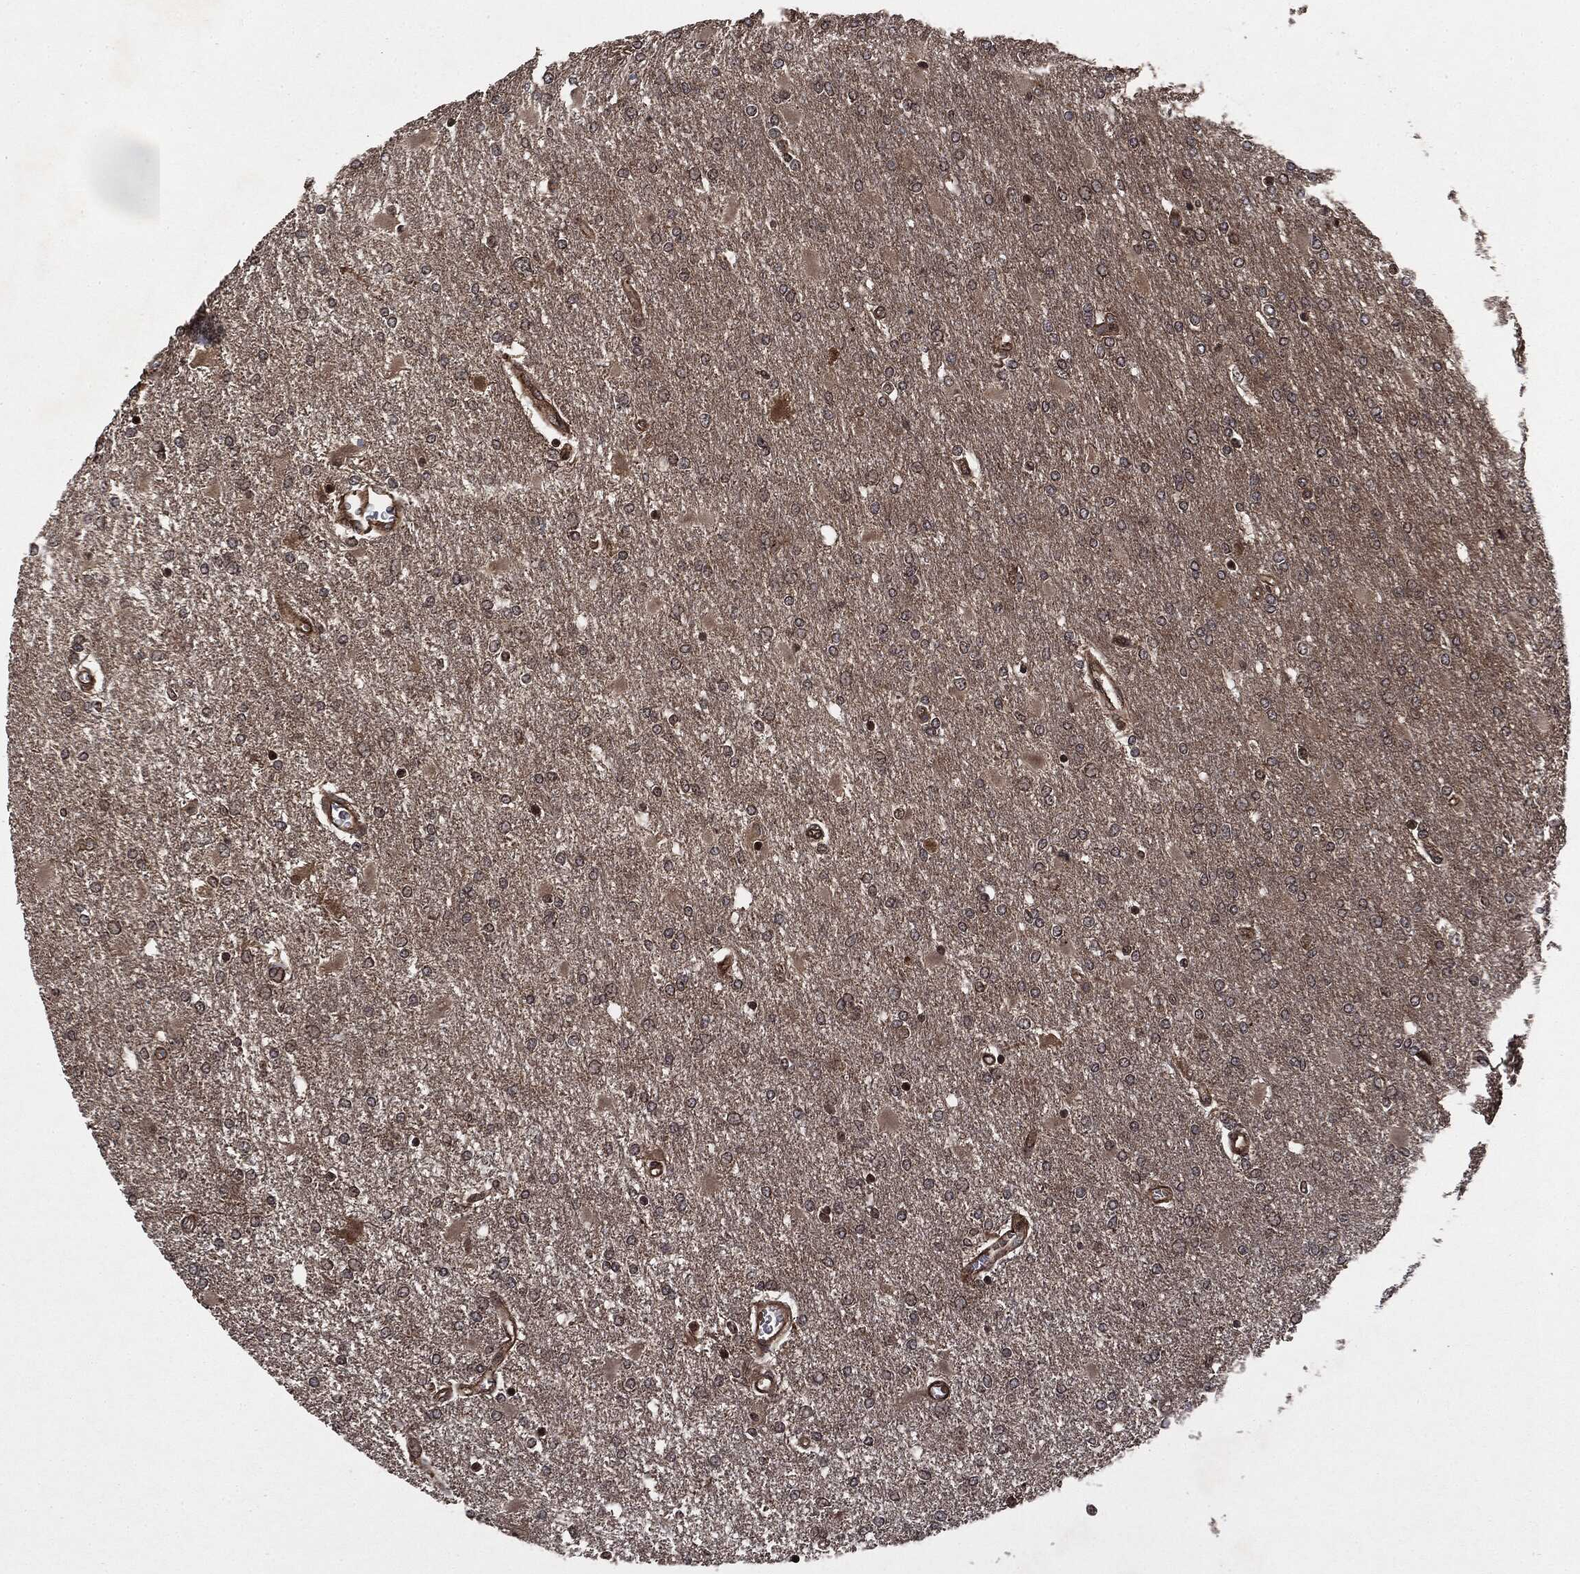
{"staining": {"intensity": "negative", "quantity": "none", "location": "none"}, "tissue": "glioma", "cell_type": "Tumor cells", "image_type": "cancer", "snomed": [{"axis": "morphology", "description": "Glioma, malignant, High grade"}, {"axis": "topography", "description": "Cerebral cortex"}], "caption": "High magnification brightfield microscopy of glioma stained with DAB (brown) and counterstained with hematoxylin (blue): tumor cells show no significant expression.", "gene": "CARD6", "patient": {"sex": "male", "age": 79}}